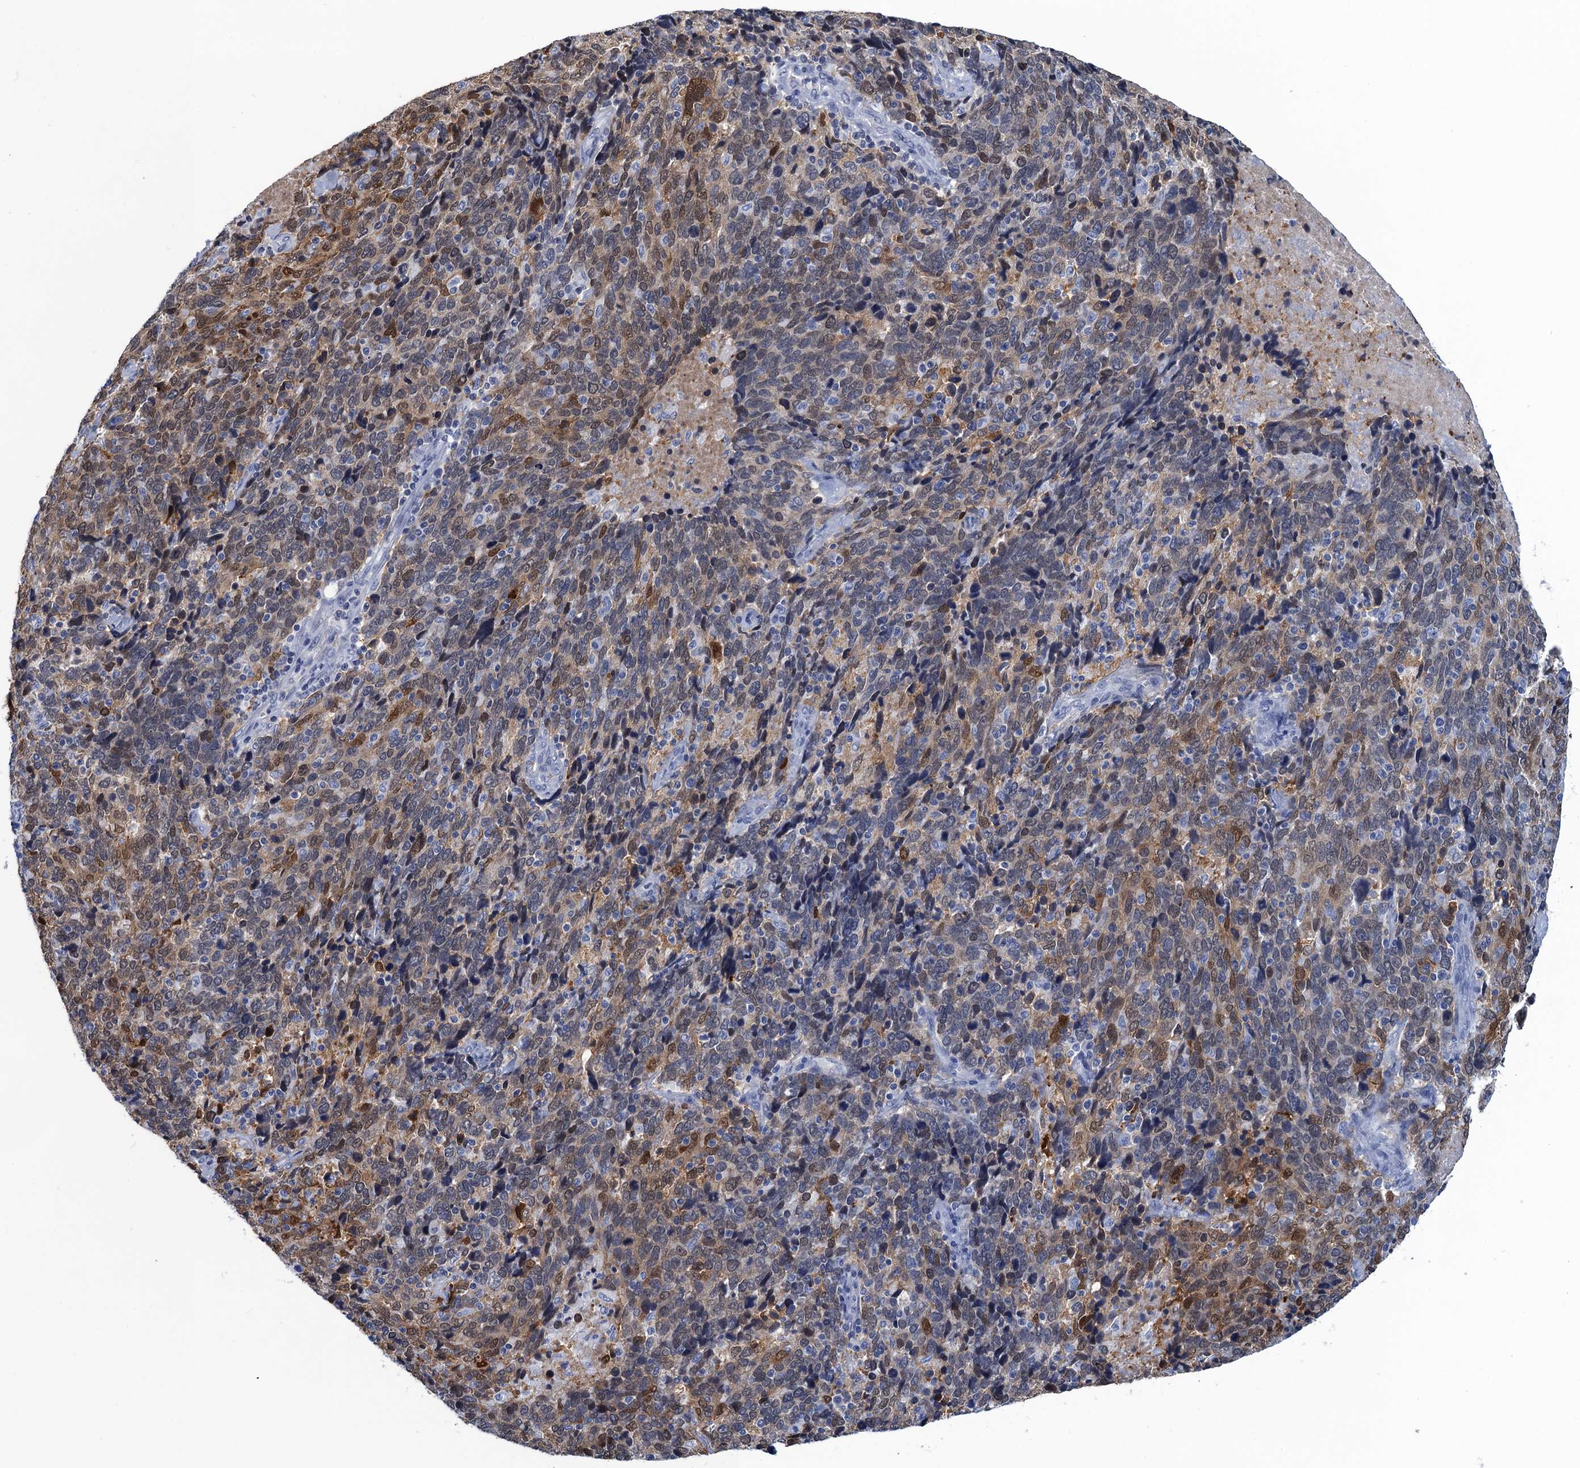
{"staining": {"intensity": "moderate", "quantity": "25%-75%", "location": "cytoplasmic/membranous,nuclear"}, "tissue": "cervical cancer", "cell_type": "Tumor cells", "image_type": "cancer", "snomed": [{"axis": "morphology", "description": "Squamous cell carcinoma, NOS"}, {"axis": "topography", "description": "Cervix"}], "caption": "Immunohistochemical staining of cervical cancer displays medium levels of moderate cytoplasmic/membranous and nuclear expression in about 25%-75% of tumor cells. The staining was performed using DAB to visualize the protein expression in brown, while the nuclei were stained in blue with hematoxylin (Magnification: 20x).", "gene": "CALML5", "patient": {"sex": "female", "age": 41}}